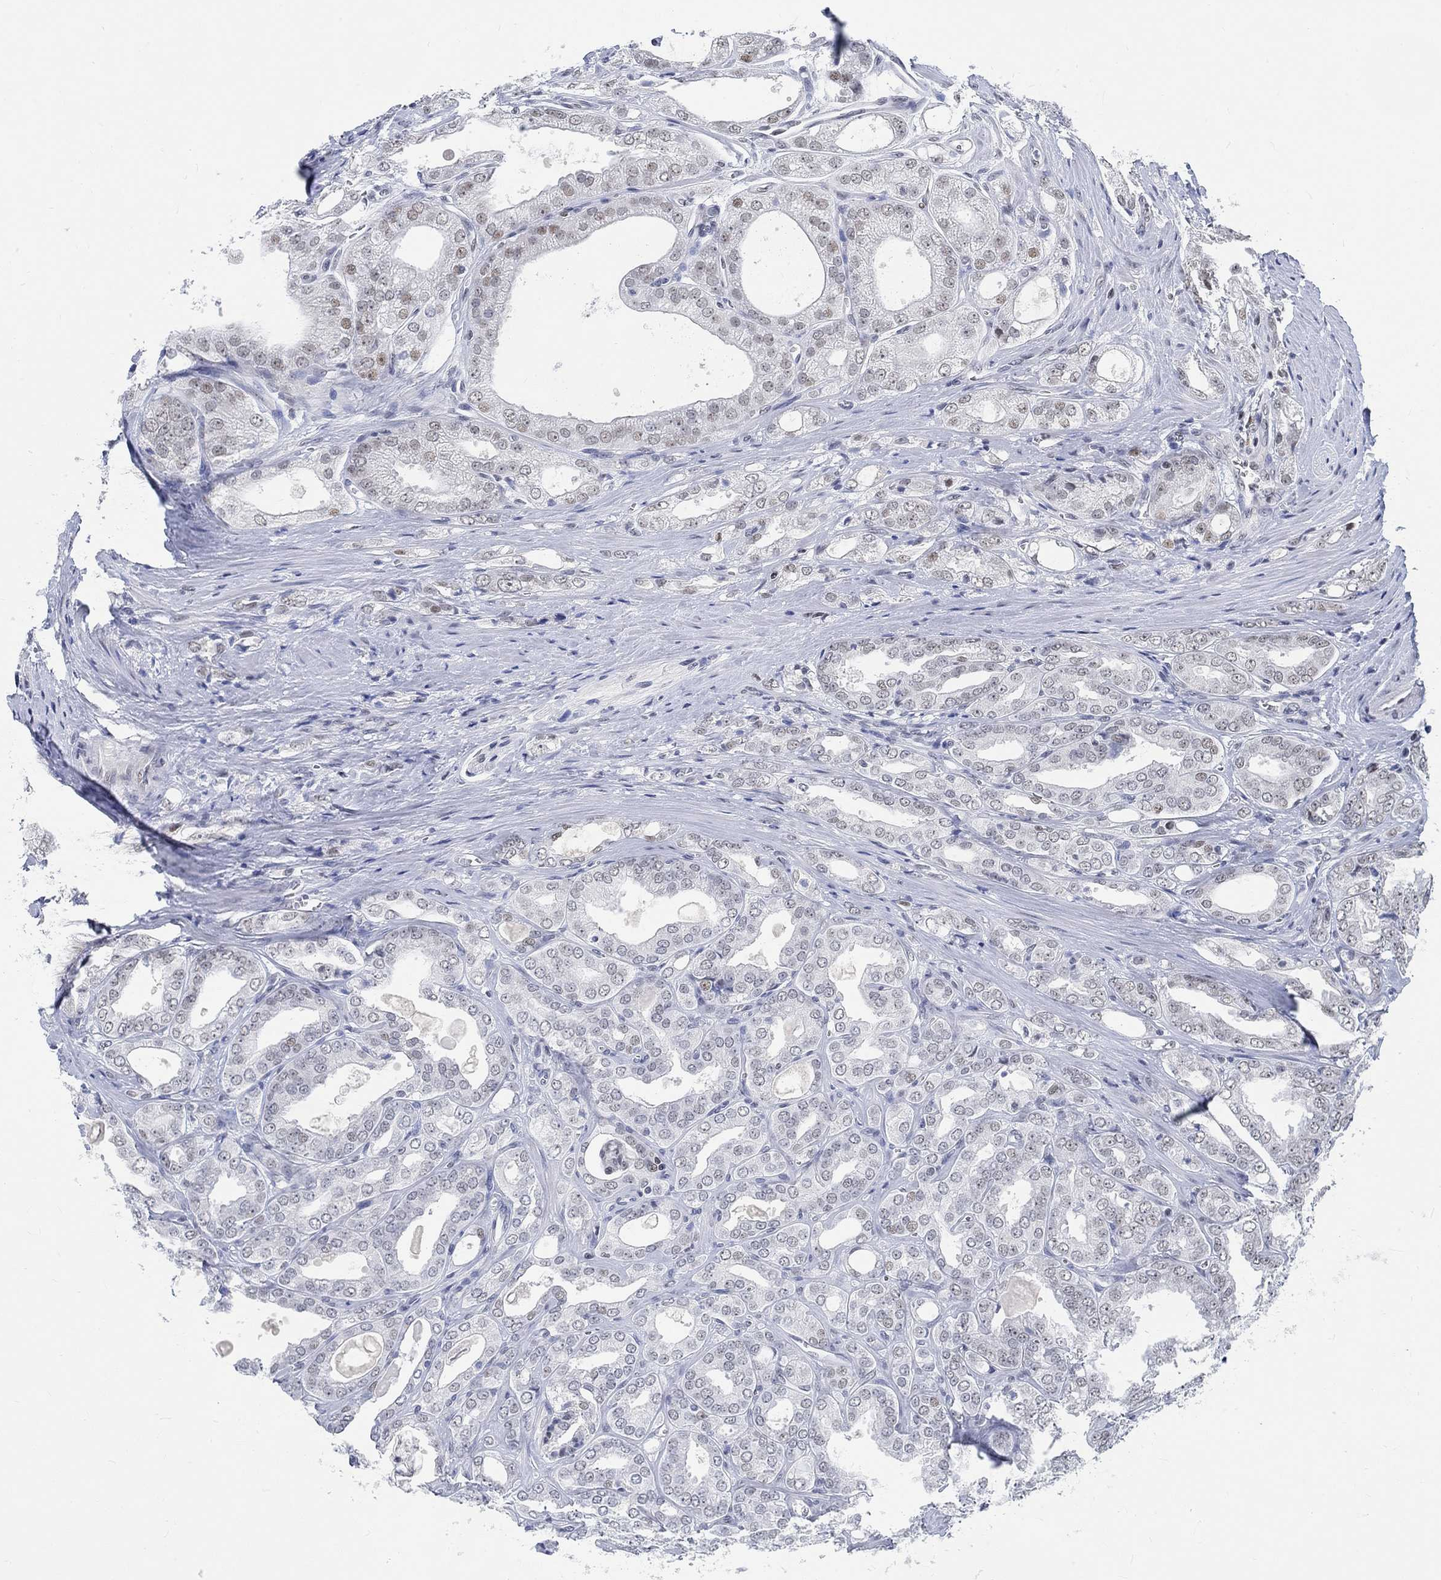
{"staining": {"intensity": "negative", "quantity": "none", "location": "none"}, "tissue": "prostate cancer", "cell_type": "Tumor cells", "image_type": "cancer", "snomed": [{"axis": "morphology", "description": "Adenocarcinoma, NOS"}, {"axis": "morphology", "description": "Adenocarcinoma, High grade"}, {"axis": "topography", "description": "Prostate"}], "caption": "Immunohistochemistry of human prostate adenocarcinoma (high-grade) demonstrates no expression in tumor cells. The staining was performed using DAB to visualize the protein expression in brown, while the nuclei were stained in blue with hematoxylin (Magnification: 20x).", "gene": "KCNH8", "patient": {"sex": "male", "age": 70}}